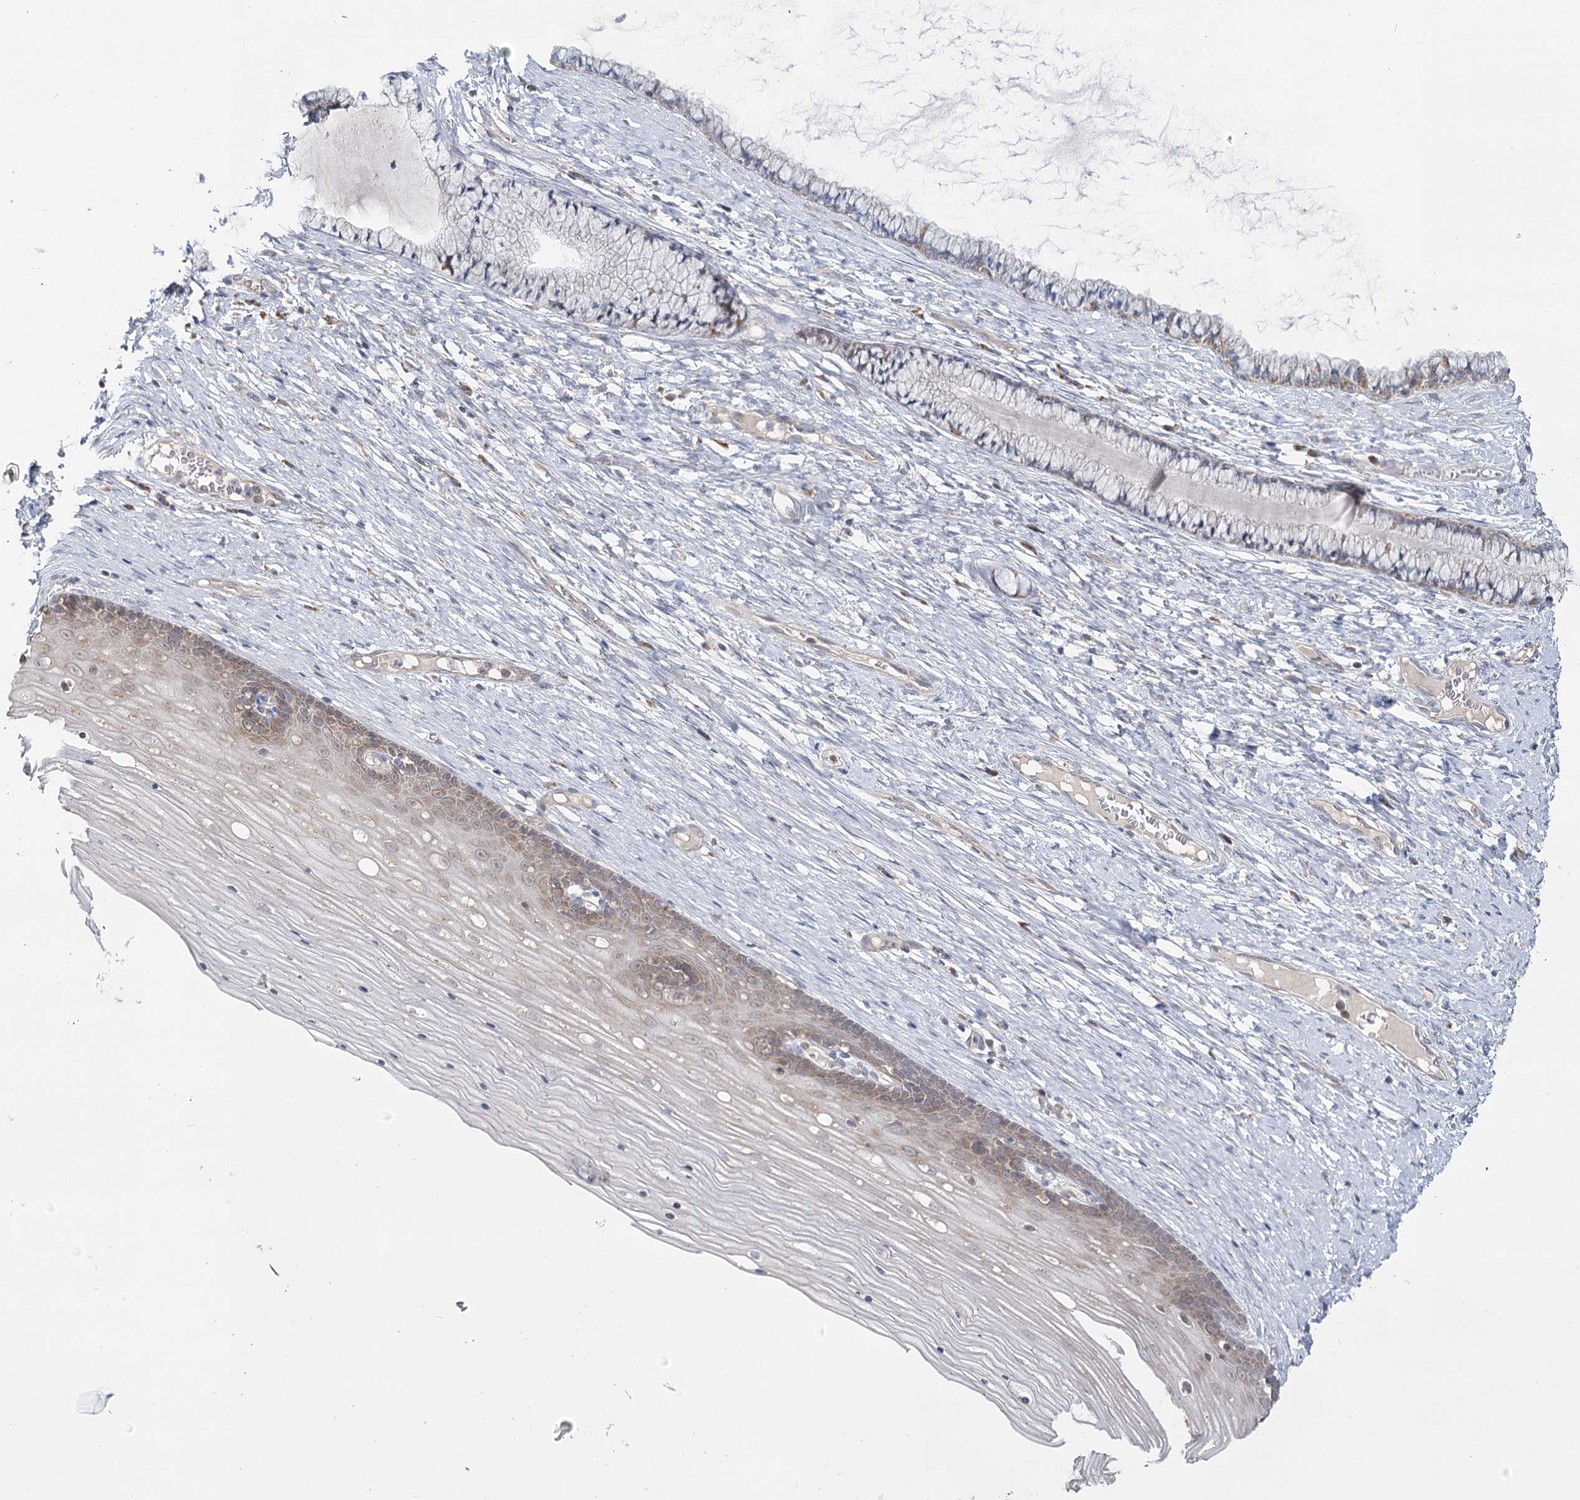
{"staining": {"intensity": "weak", "quantity": "<25%", "location": "cytoplasmic/membranous"}, "tissue": "cervix", "cell_type": "Glandular cells", "image_type": "normal", "snomed": [{"axis": "morphology", "description": "Normal tissue, NOS"}, {"axis": "topography", "description": "Cervix"}], "caption": "Glandular cells show no significant protein positivity in normal cervix. (DAB (3,3'-diaminobenzidine) immunohistochemistry, high magnification).", "gene": "ACOX2", "patient": {"sex": "female", "age": 42}}